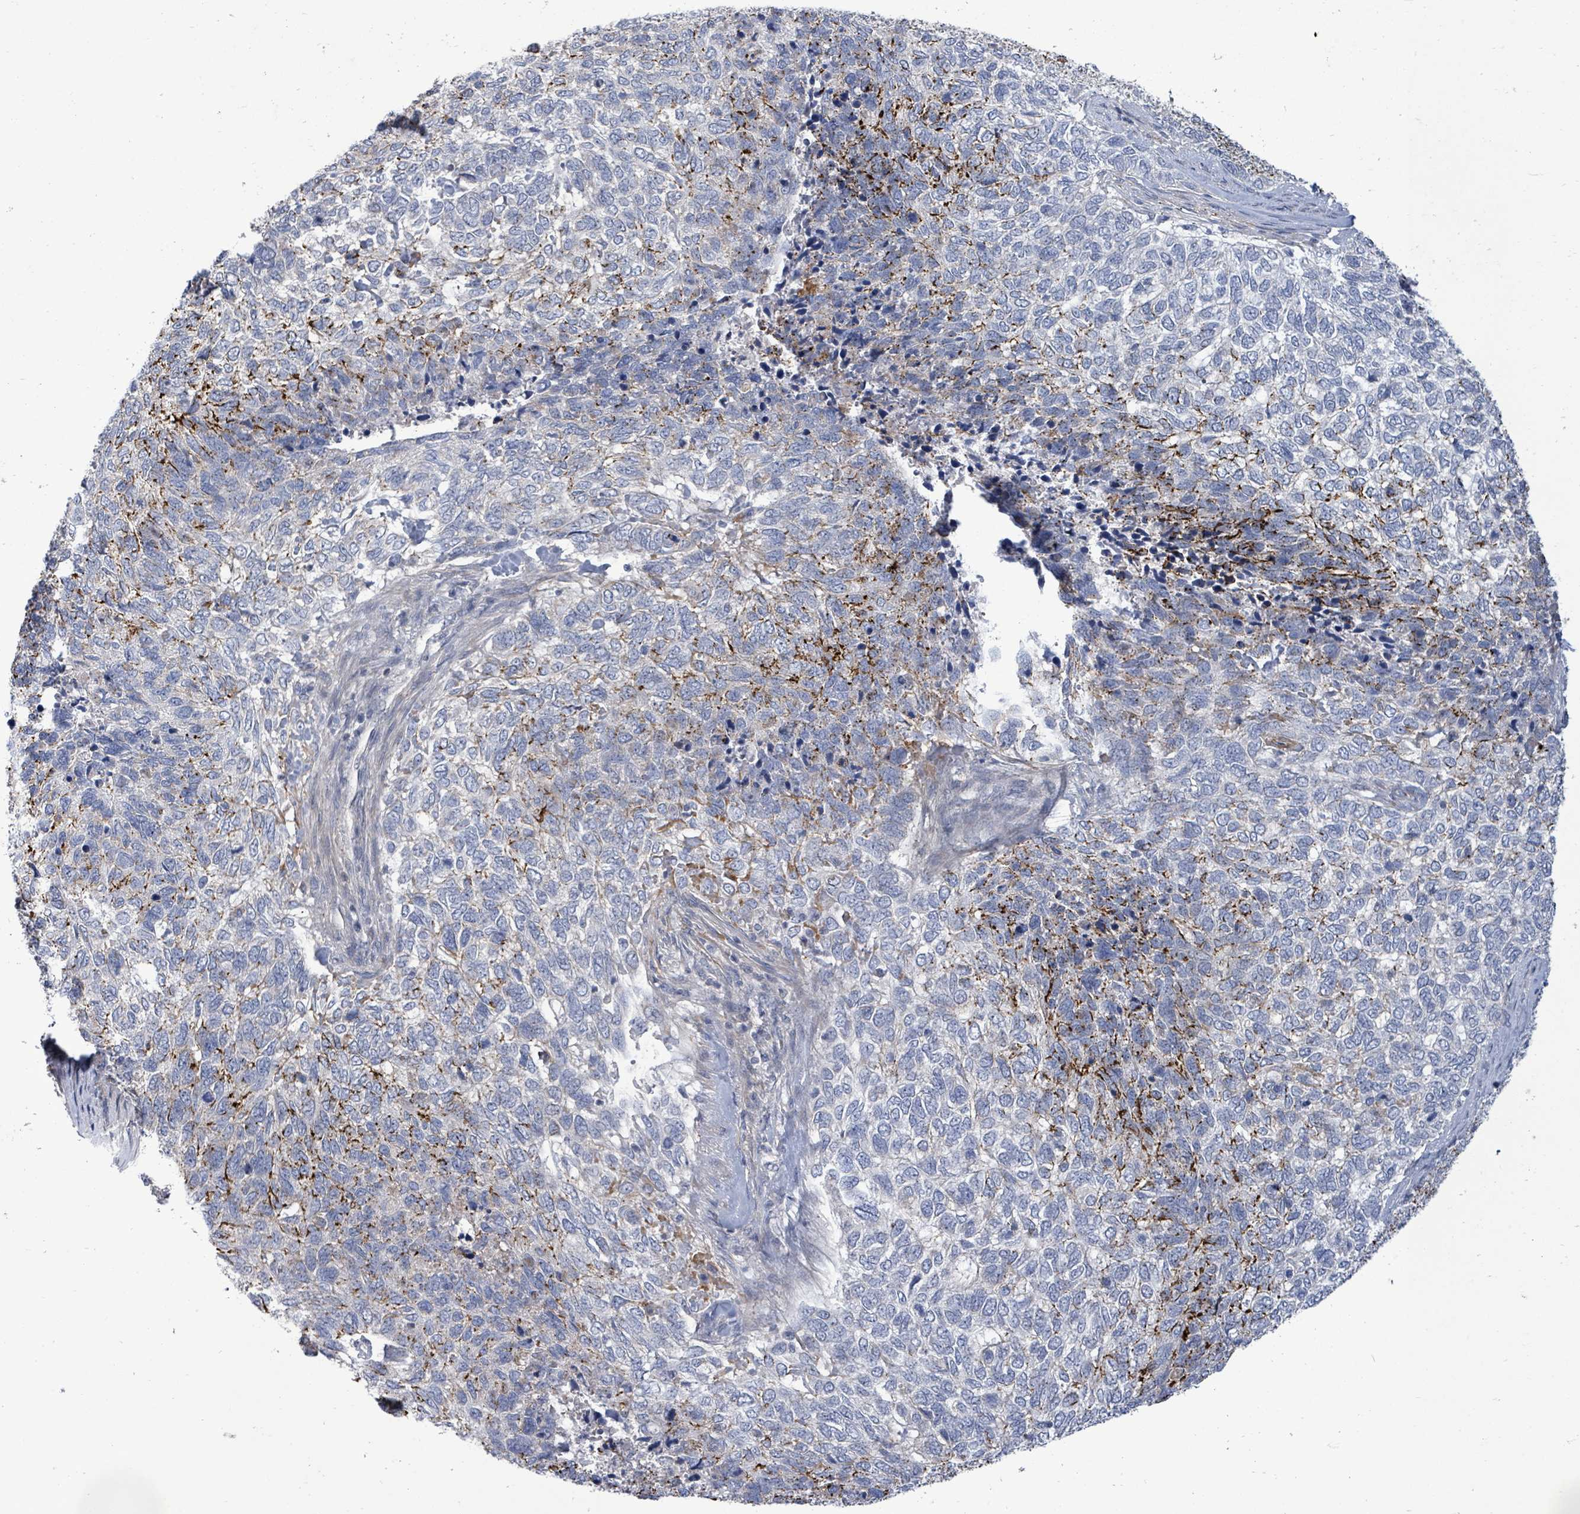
{"staining": {"intensity": "strong", "quantity": "25%-75%", "location": "cytoplasmic/membranous"}, "tissue": "skin cancer", "cell_type": "Tumor cells", "image_type": "cancer", "snomed": [{"axis": "morphology", "description": "Basal cell carcinoma"}, {"axis": "topography", "description": "Skin"}], "caption": "Protein analysis of skin cancer (basal cell carcinoma) tissue reveals strong cytoplasmic/membranous expression in approximately 25%-75% of tumor cells.", "gene": "ZFPM1", "patient": {"sex": "female", "age": 65}}